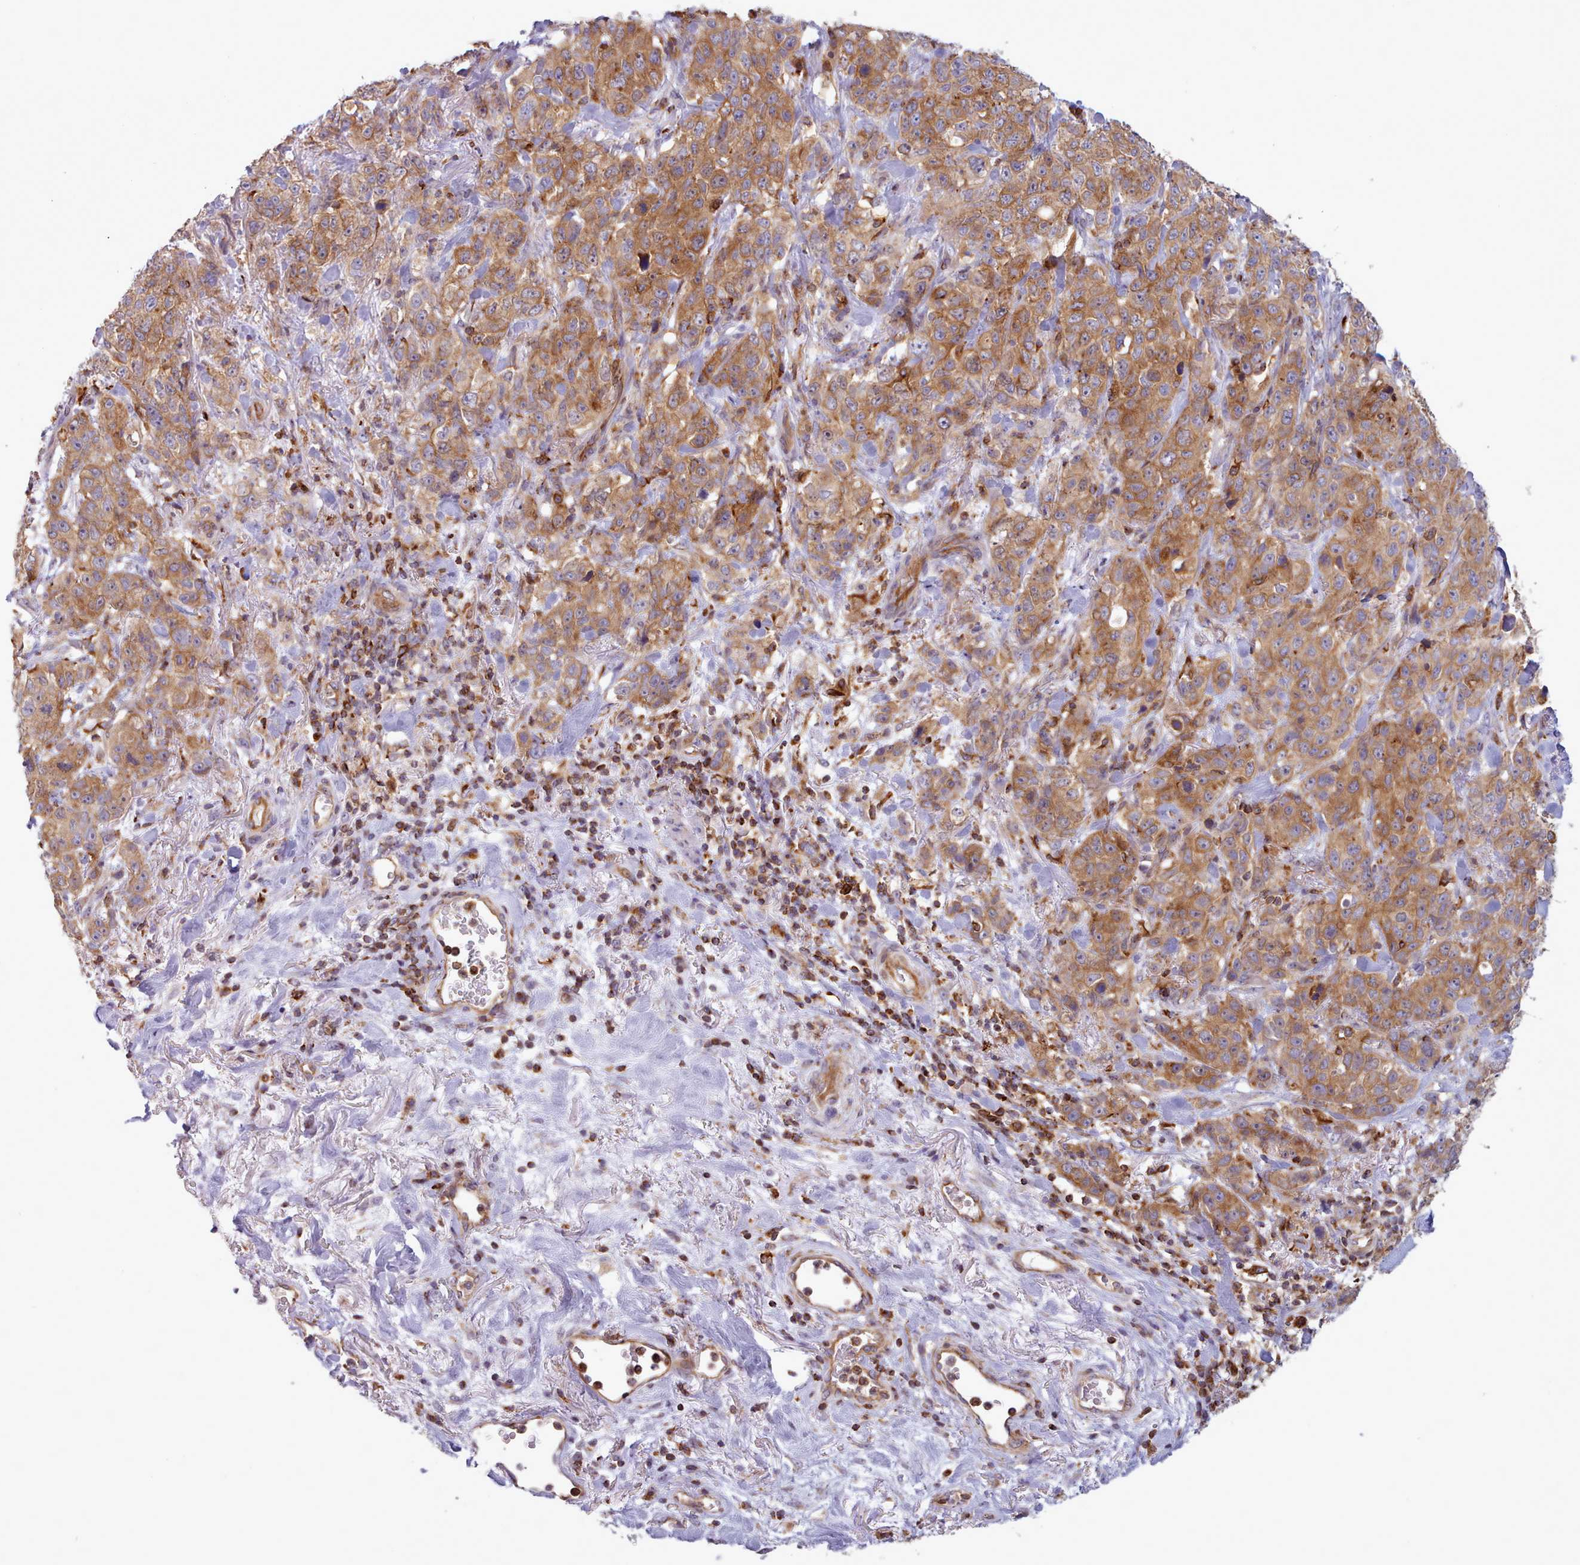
{"staining": {"intensity": "moderate", "quantity": ">75%", "location": "cytoplasmic/membranous"}, "tissue": "stomach cancer", "cell_type": "Tumor cells", "image_type": "cancer", "snomed": [{"axis": "morphology", "description": "Adenocarcinoma, NOS"}, {"axis": "topography", "description": "Stomach"}], "caption": "Immunohistochemical staining of human adenocarcinoma (stomach) shows medium levels of moderate cytoplasmic/membranous staining in approximately >75% of tumor cells.", "gene": "CRYBG1", "patient": {"sex": "male", "age": 48}}